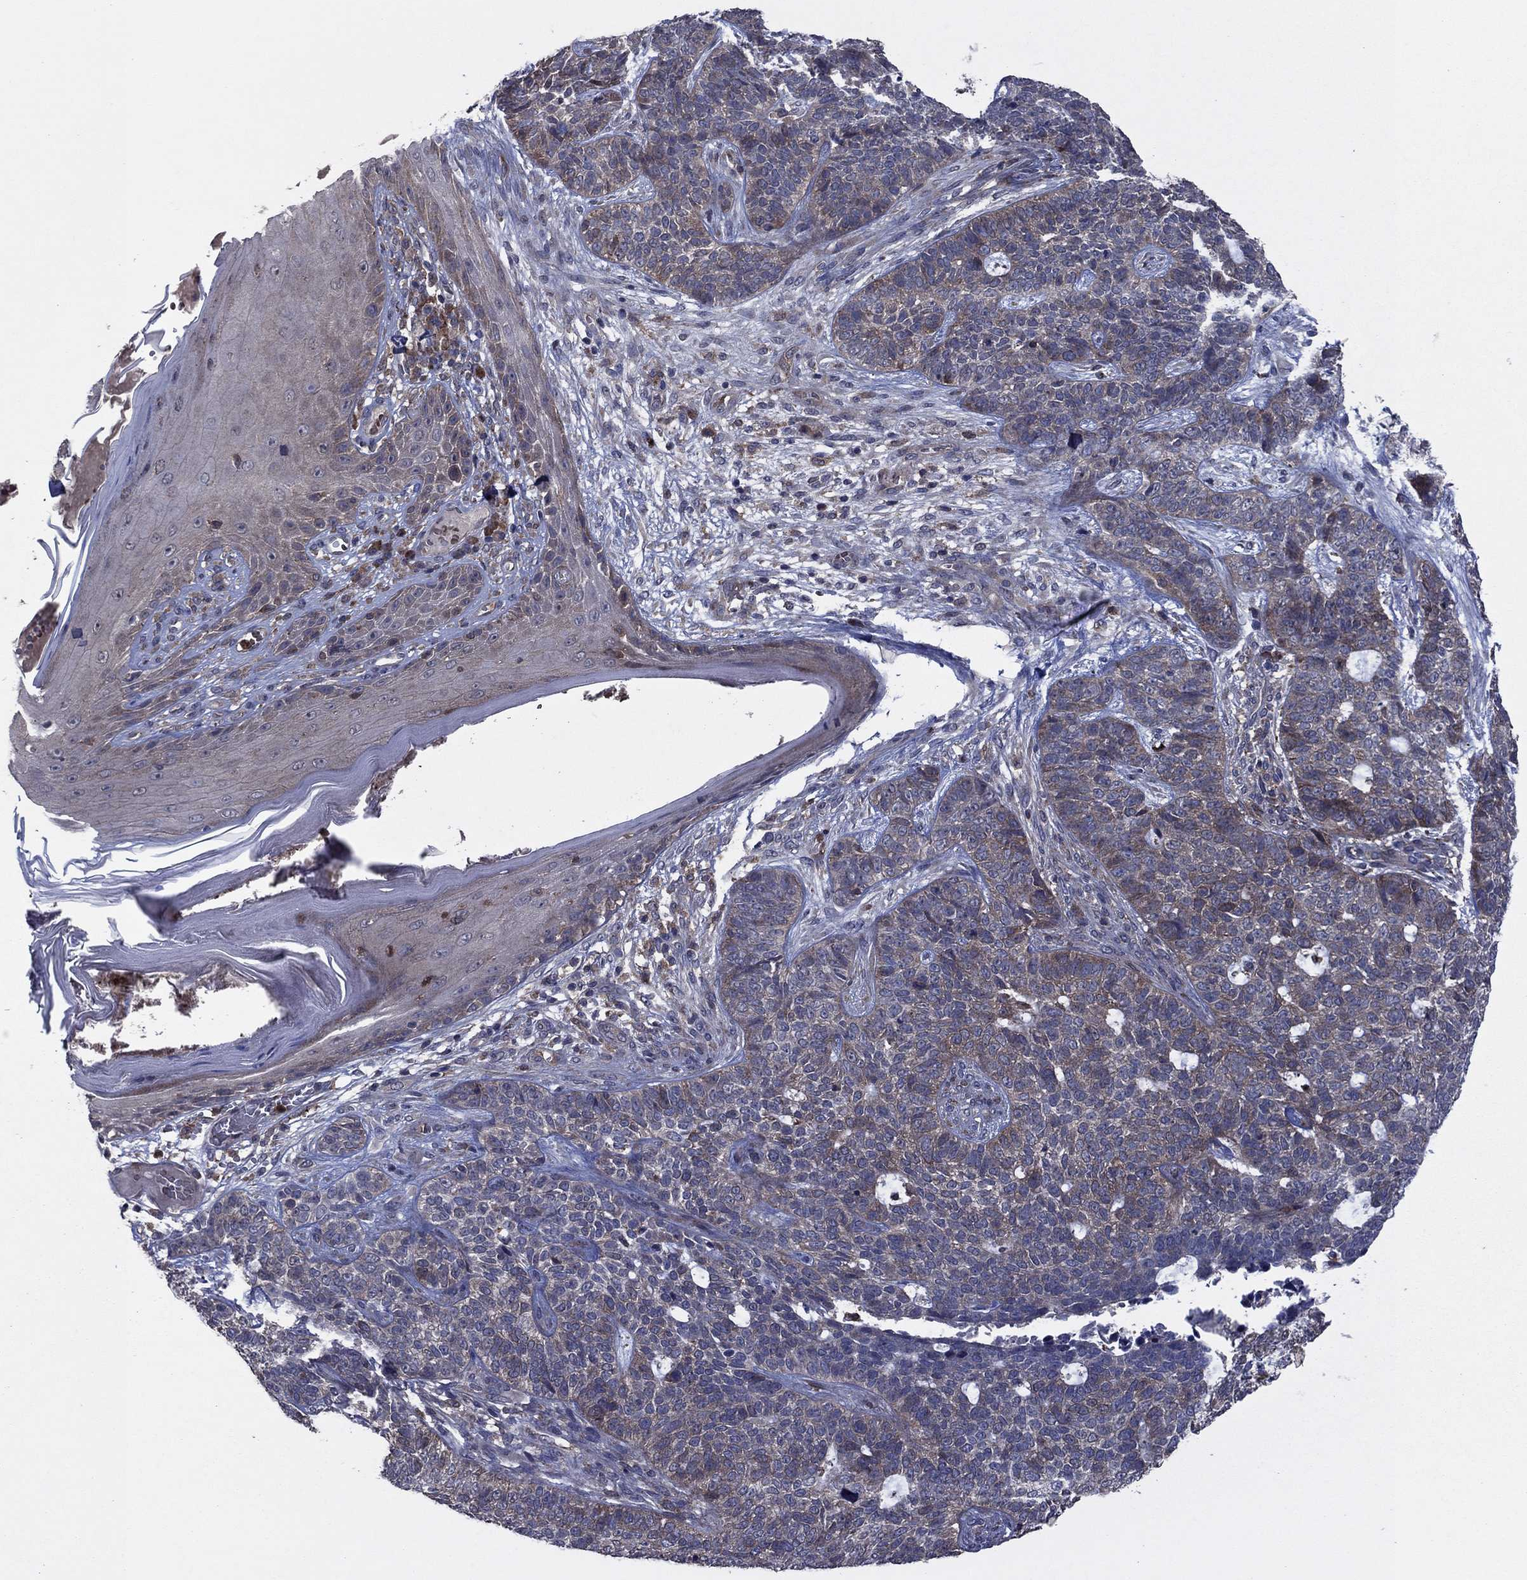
{"staining": {"intensity": "weak", "quantity": "25%-75%", "location": "cytoplasmic/membranous"}, "tissue": "skin cancer", "cell_type": "Tumor cells", "image_type": "cancer", "snomed": [{"axis": "morphology", "description": "Basal cell carcinoma"}, {"axis": "topography", "description": "Skin"}], "caption": "This is an image of IHC staining of skin cancer (basal cell carcinoma), which shows weak staining in the cytoplasmic/membranous of tumor cells.", "gene": "MEA1", "patient": {"sex": "female", "age": 69}}